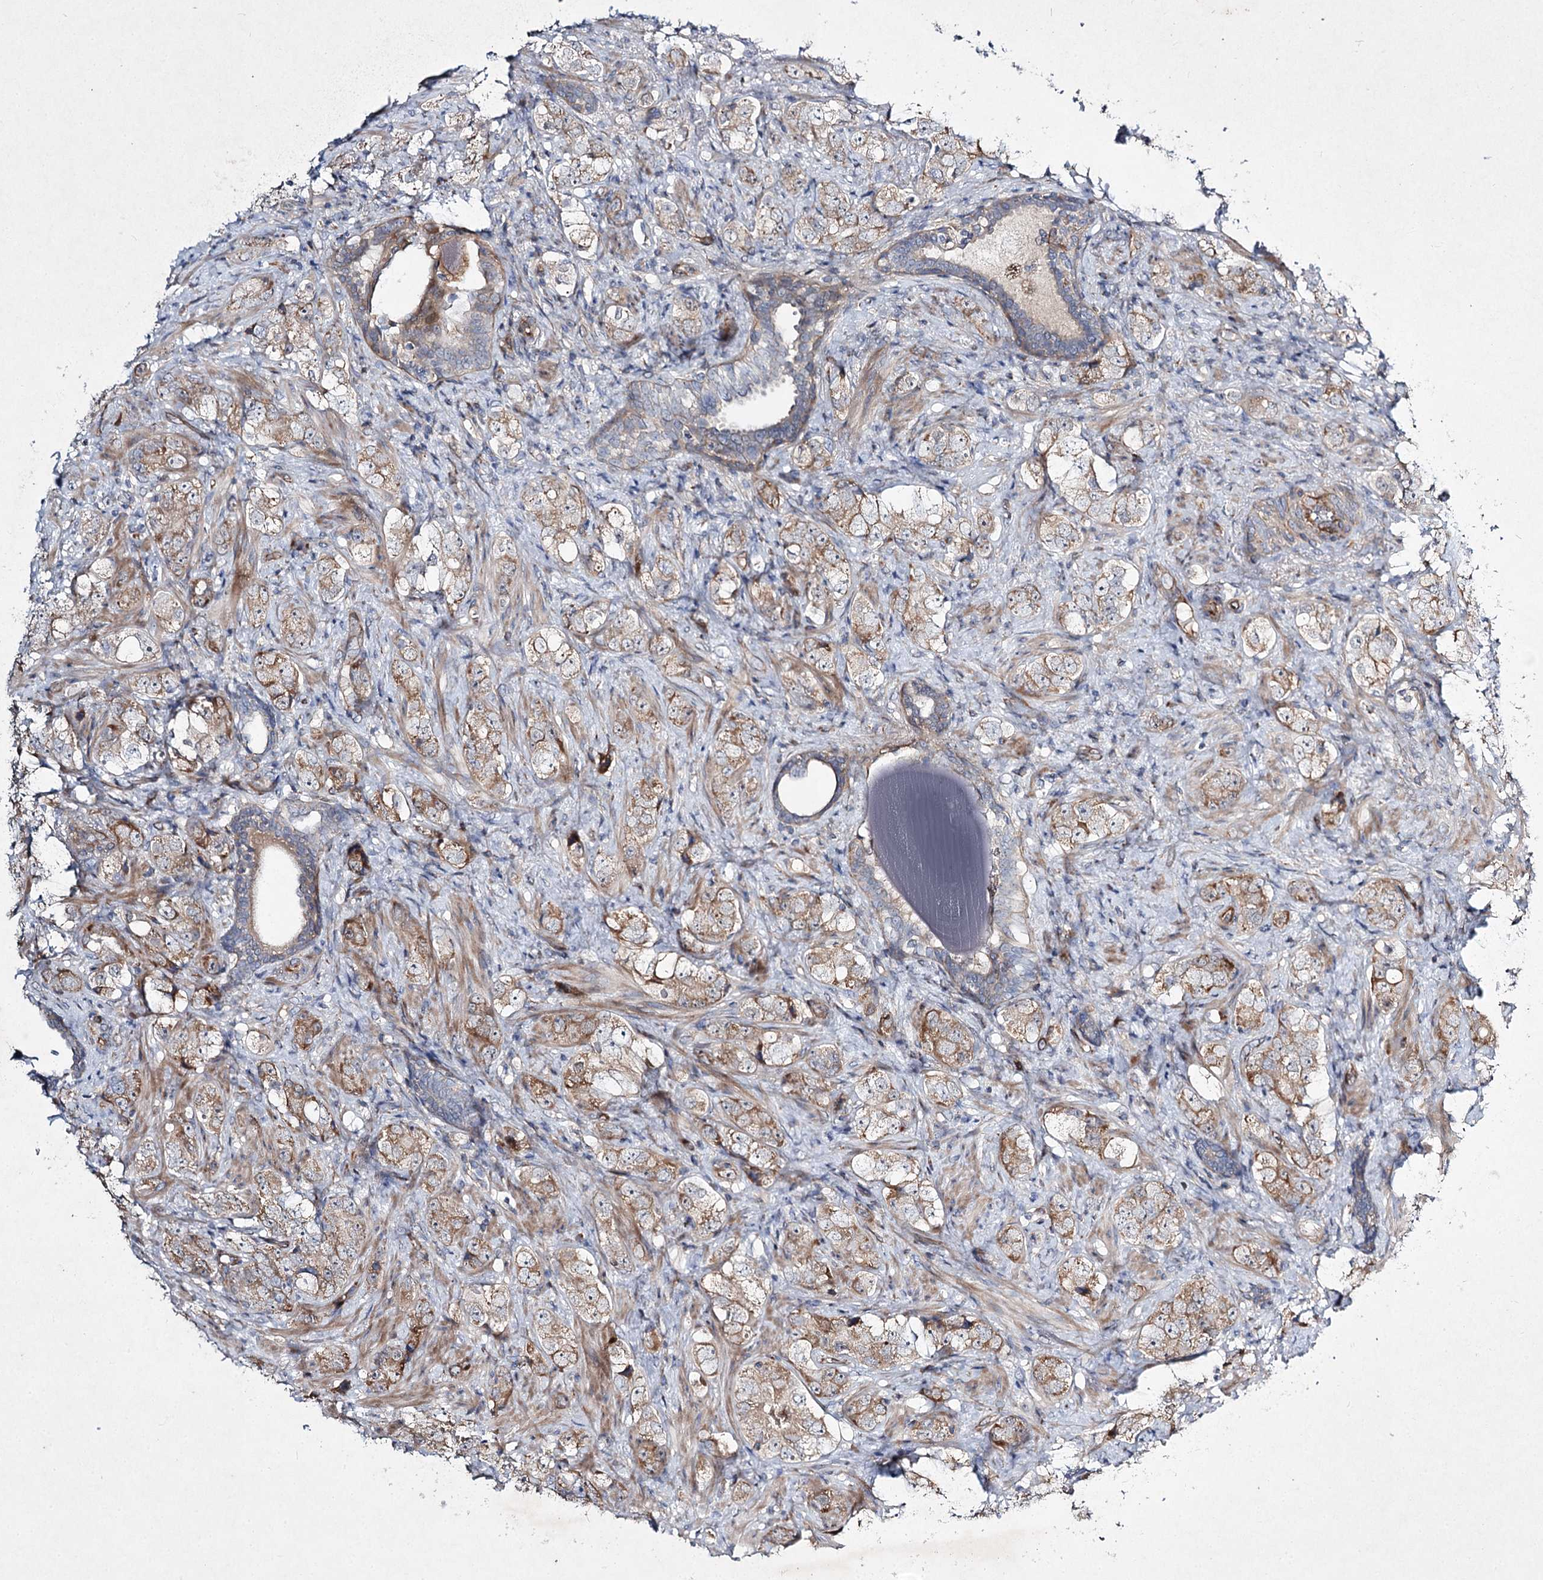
{"staining": {"intensity": "moderate", "quantity": ">75%", "location": "cytoplasmic/membranous"}, "tissue": "prostate cancer", "cell_type": "Tumor cells", "image_type": "cancer", "snomed": [{"axis": "morphology", "description": "Adenocarcinoma, High grade"}, {"axis": "topography", "description": "Prostate"}], "caption": "Protein staining by immunohistochemistry reveals moderate cytoplasmic/membranous positivity in about >75% of tumor cells in prostate high-grade adenocarcinoma.", "gene": "KIAA0825", "patient": {"sex": "male", "age": 63}}